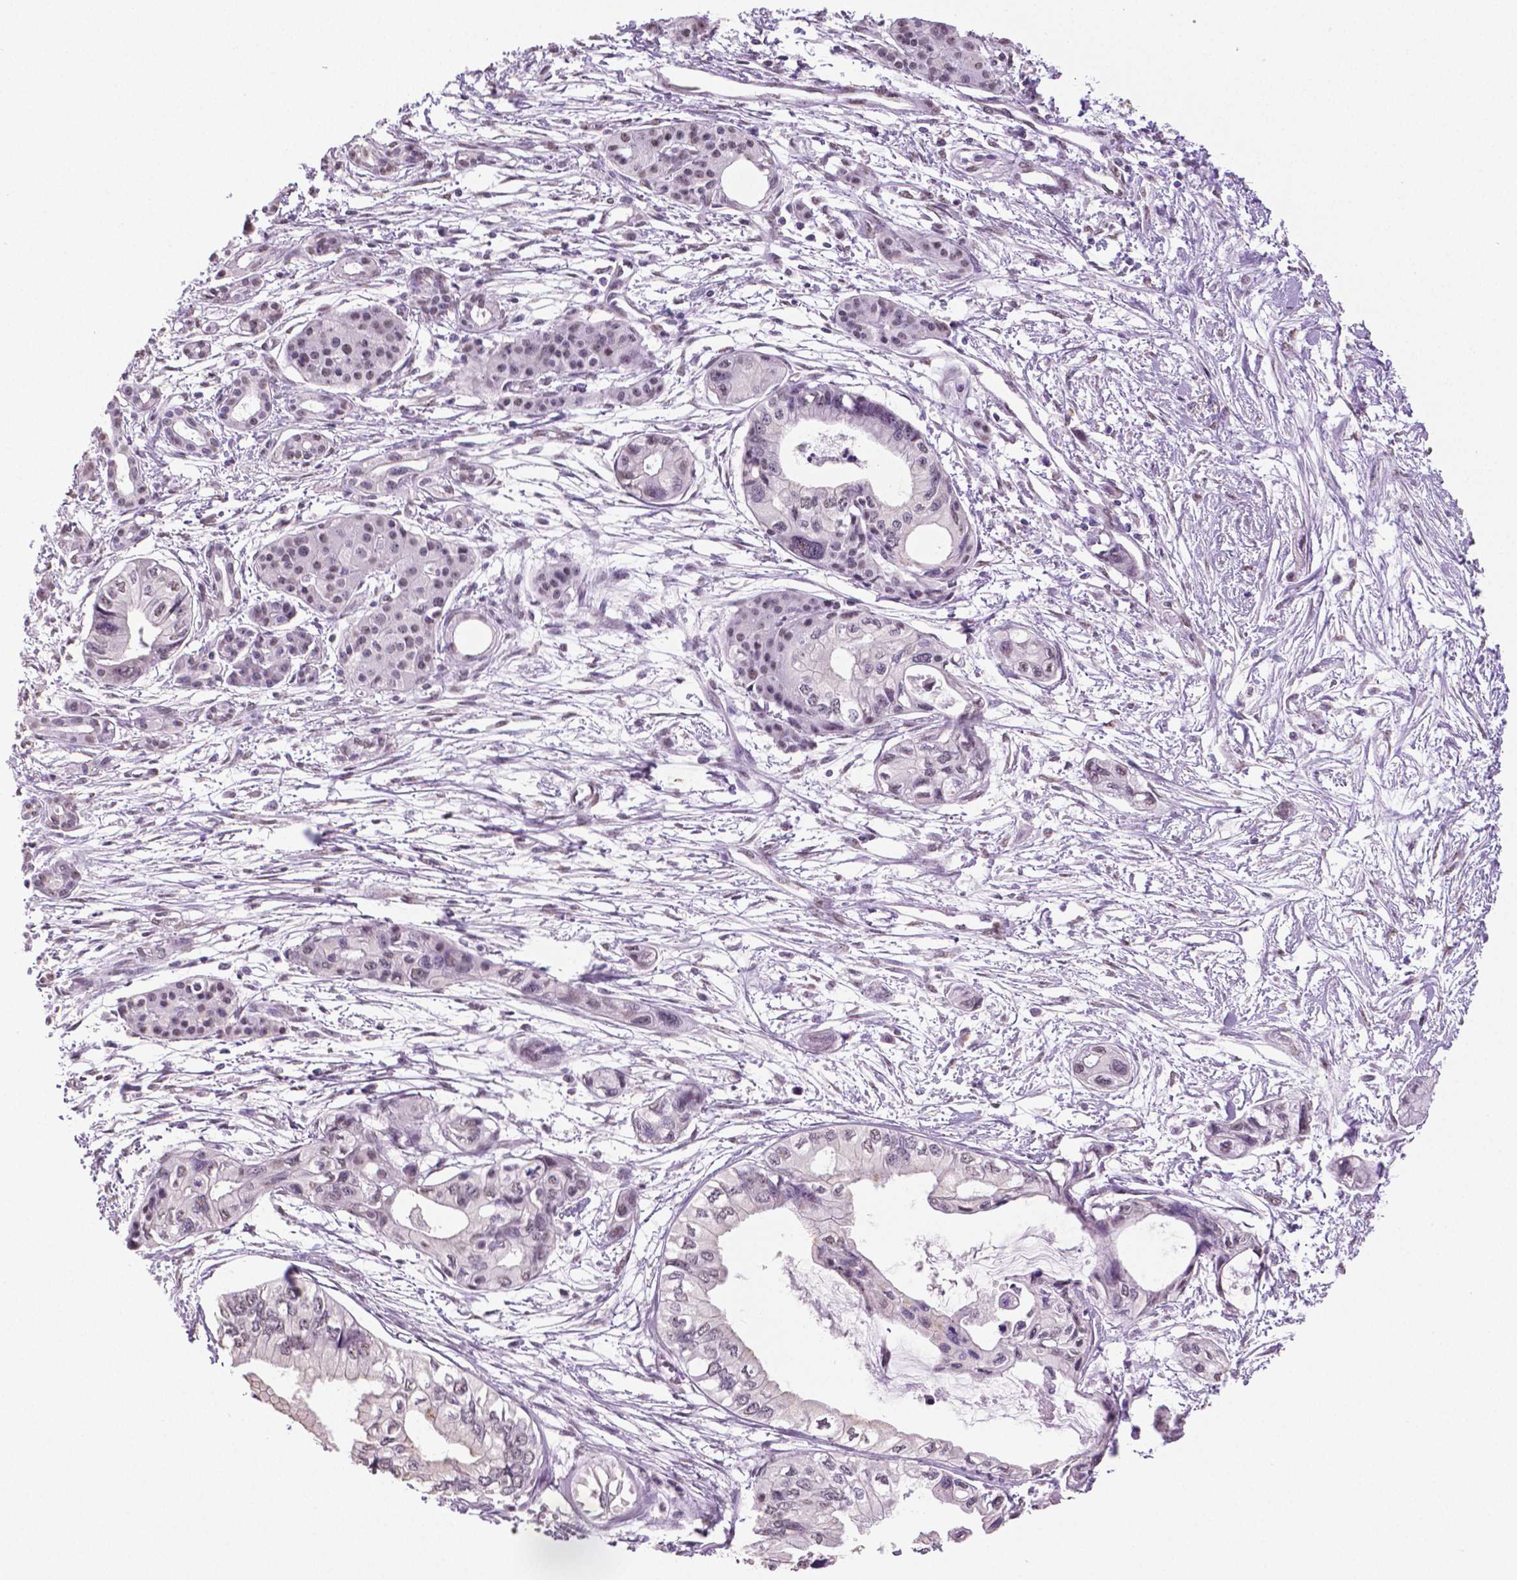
{"staining": {"intensity": "negative", "quantity": "none", "location": "none"}, "tissue": "pancreatic cancer", "cell_type": "Tumor cells", "image_type": "cancer", "snomed": [{"axis": "morphology", "description": "Adenocarcinoma, NOS"}, {"axis": "topography", "description": "Pancreas"}], "caption": "DAB (3,3'-diaminobenzidine) immunohistochemical staining of human pancreatic adenocarcinoma displays no significant positivity in tumor cells.", "gene": "IGF2BP1", "patient": {"sex": "female", "age": 76}}